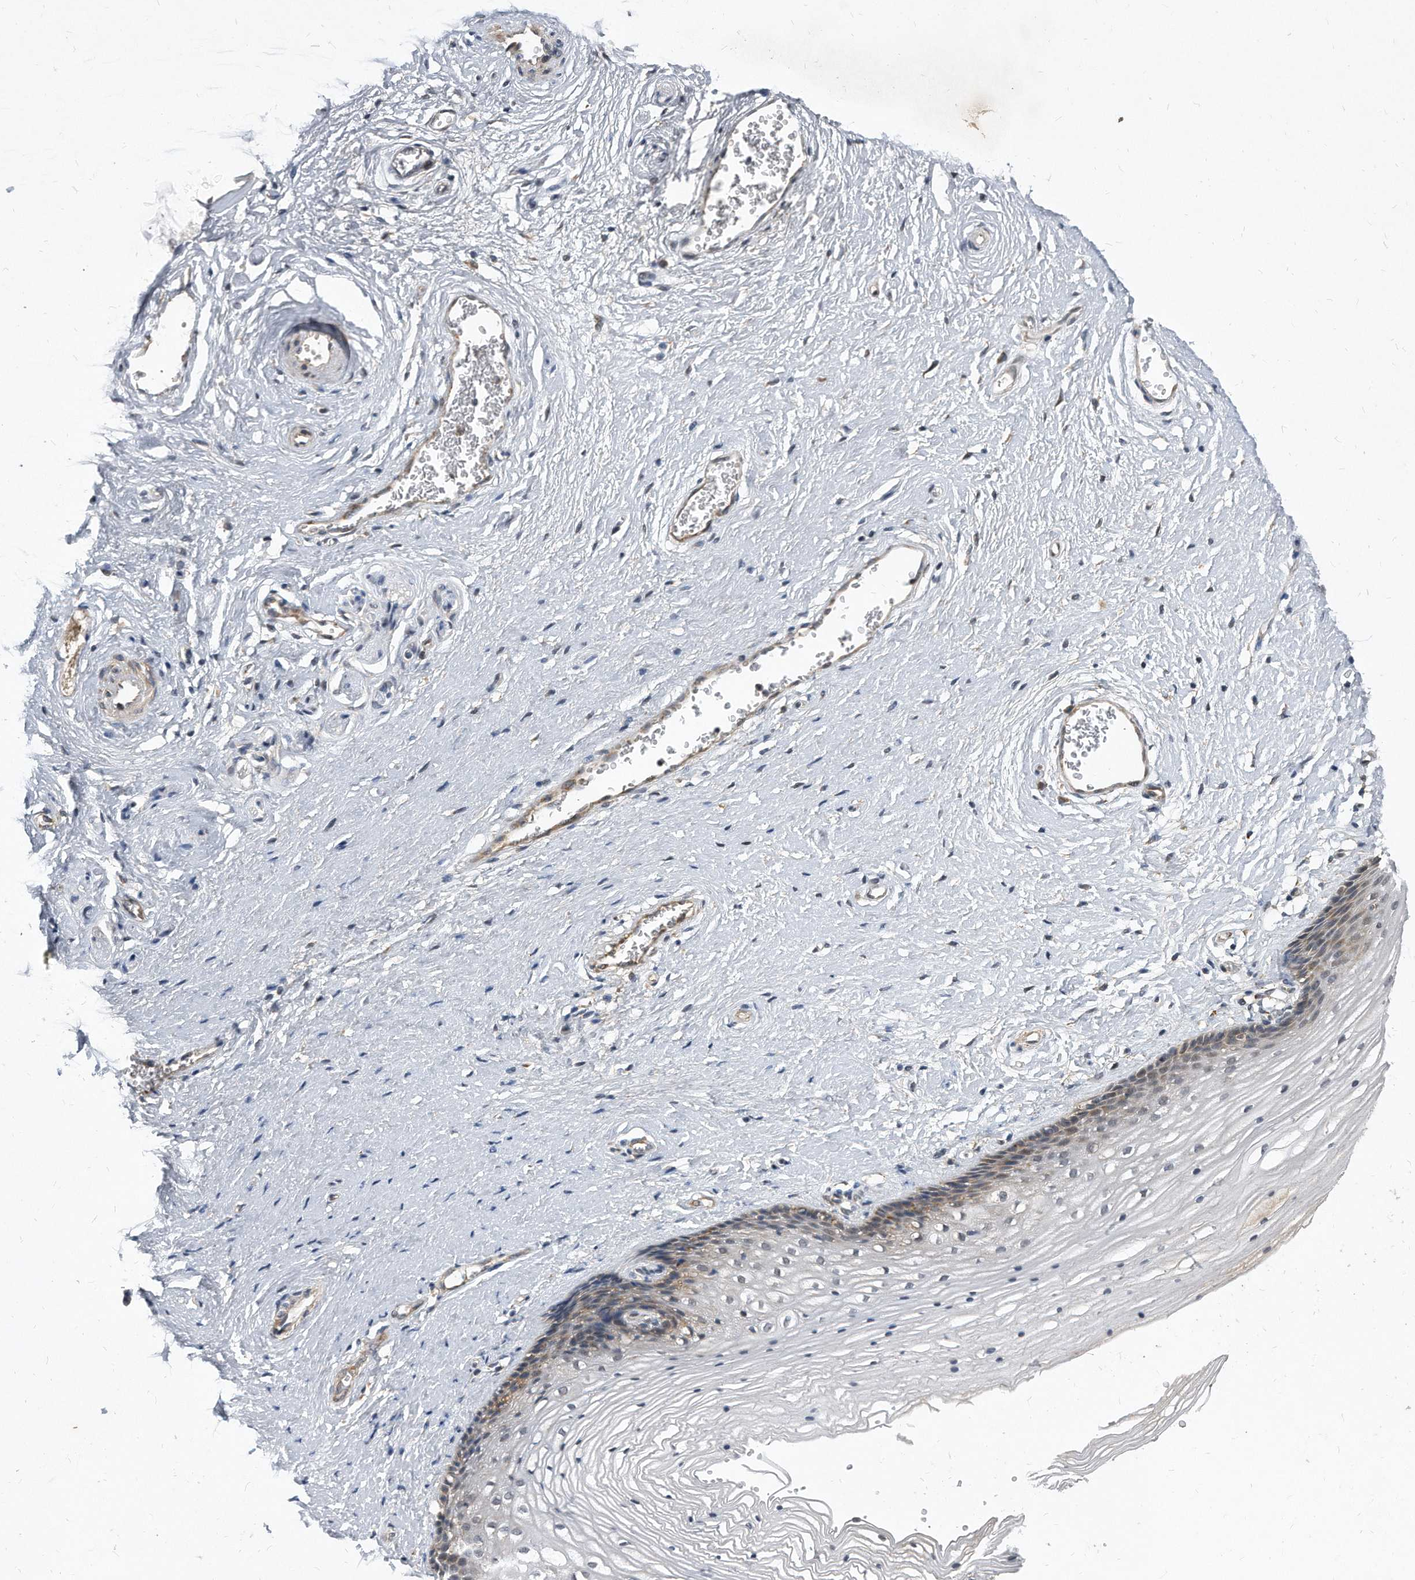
{"staining": {"intensity": "moderate", "quantity": "25%-75%", "location": "cytoplasmic/membranous"}, "tissue": "vagina", "cell_type": "Squamous epithelial cells", "image_type": "normal", "snomed": [{"axis": "morphology", "description": "Normal tissue, NOS"}, {"axis": "topography", "description": "Vagina"}], "caption": "High-power microscopy captured an IHC micrograph of normal vagina, revealing moderate cytoplasmic/membranous positivity in about 25%-75% of squamous epithelial cells.", "gene": "SOBP", "patient": {"sex": "female", "age": 46}}